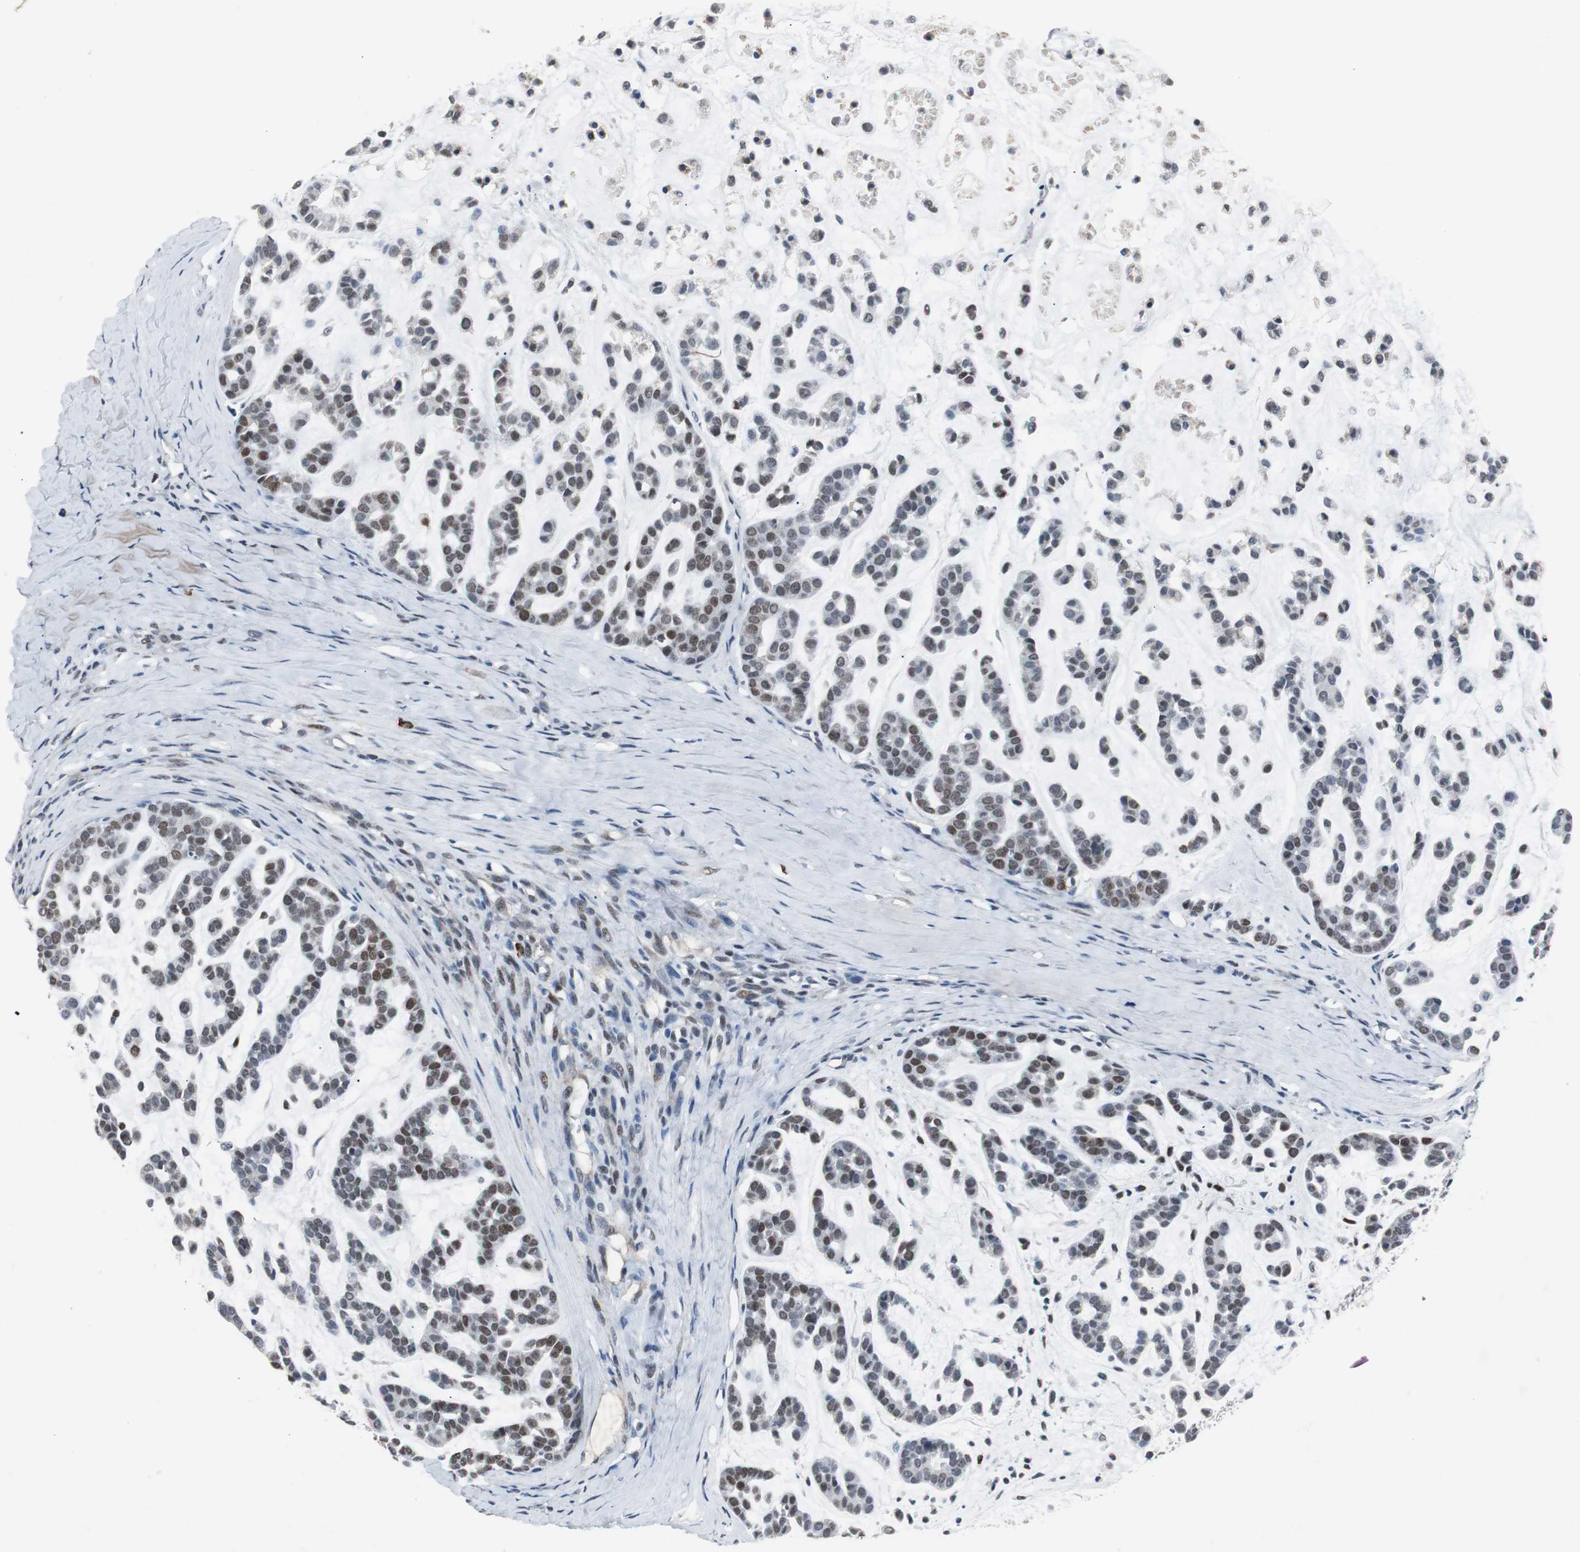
{"staining": {"intensity": "moderate", "quantity": "<25%", "location": "nuclear"}, "tissue": "head and neck cancer", "cell_type": "Tumor cells", "image_type": "cancer", "snomed": [{"axis": "morphology", "description": "Adenocarcinoma, NOS"}, {"axis": "morphology", "description": "Adenoma, NOS"}, {"axis": "topography", "description": "Head-Neck"}], "caption": "Head and neck cancer (adenoma) stained for a protein (brown) demonstrates moderate nuclear positive positivity in about <25% of tumor cells.", "gene": "ZHX2", "patient": {"sex": "female", "age": 55}}